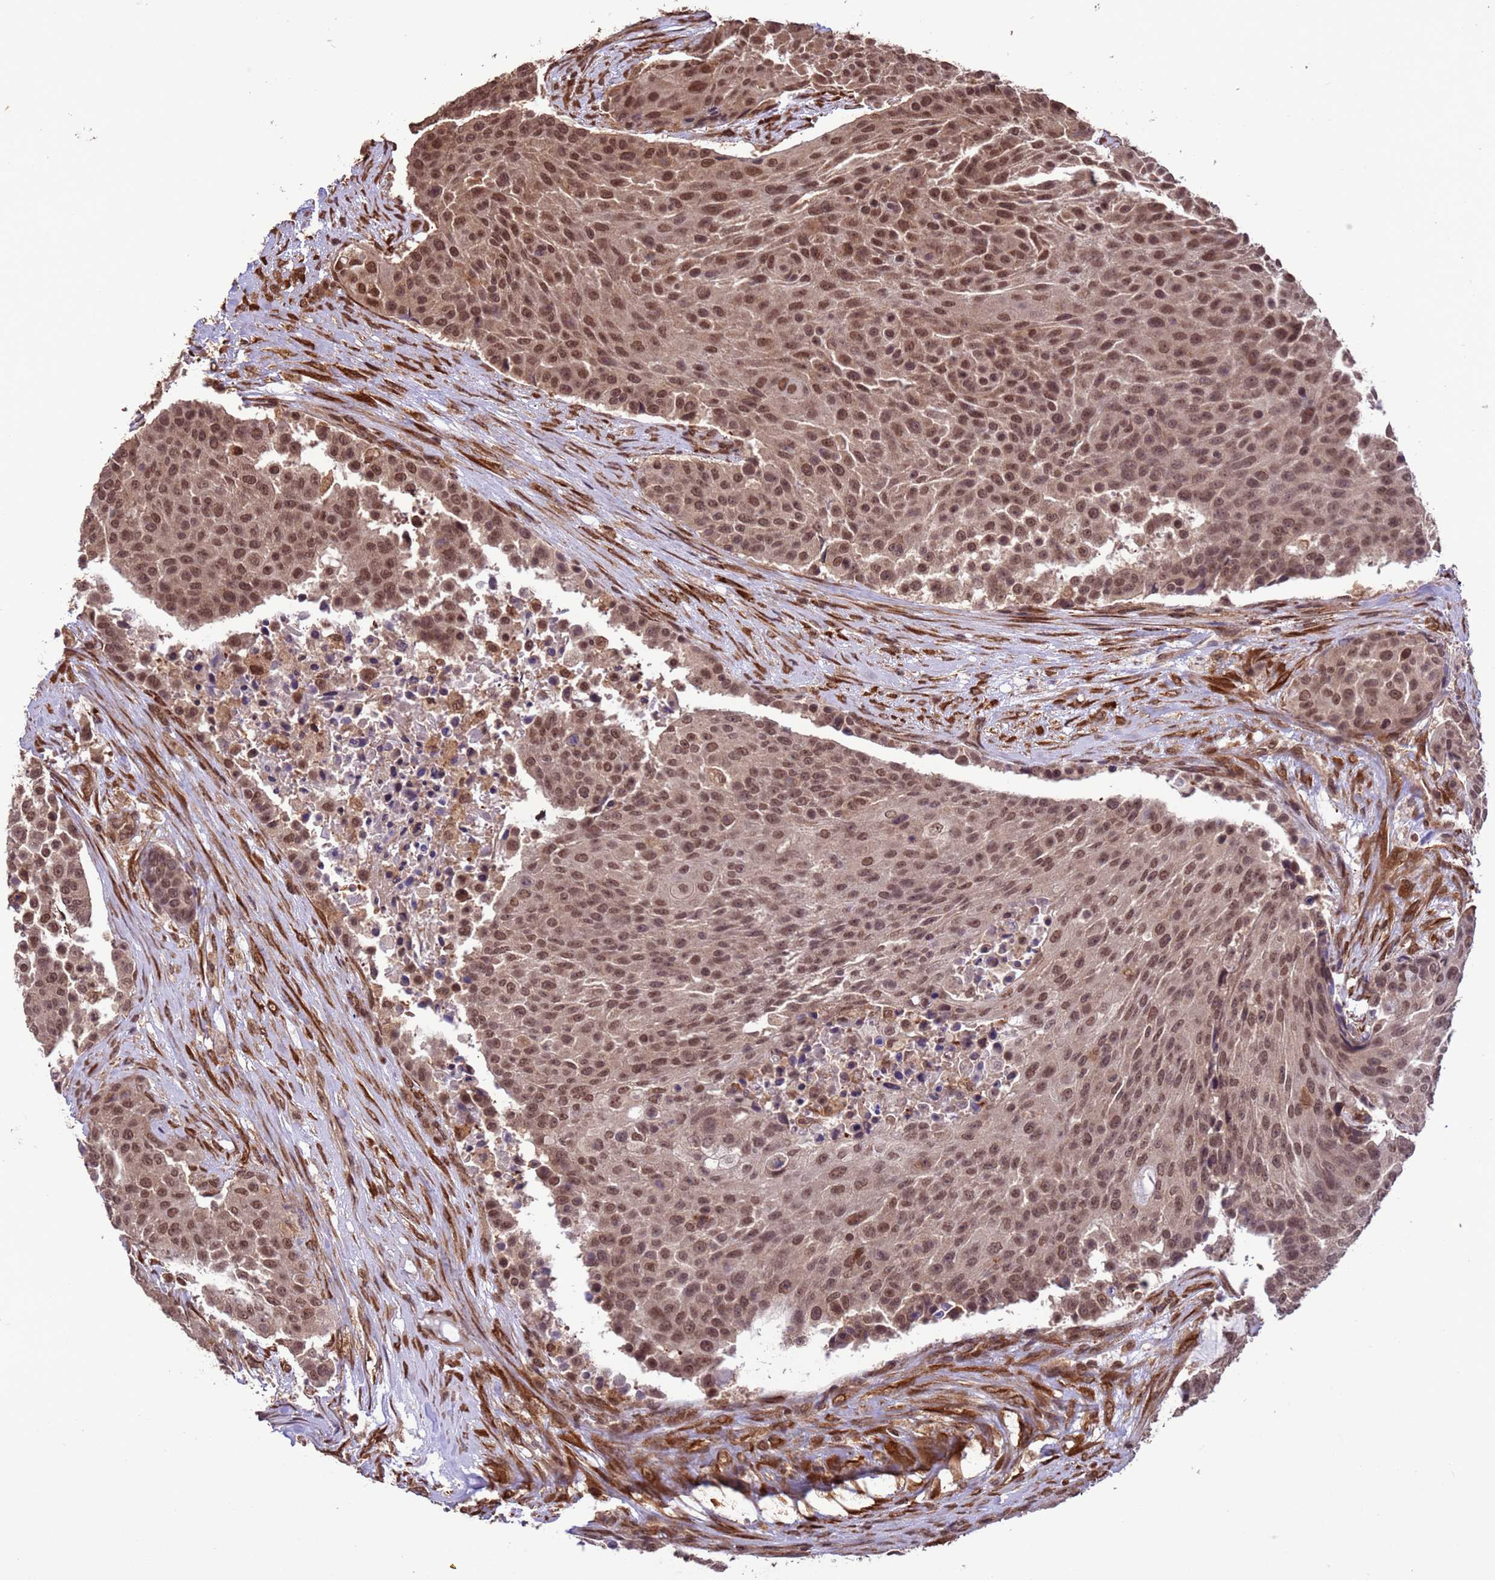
{"staining": {"intensity": "moderate", "quantity": ">75%", "location": "nuclear"}, "tissue": "urothelial cancer", "cell_type": "Tumor cells", "image_type": "cancer", "snomed": [{"axis": "morphology", "description": "Urothelial carcinoma, High grade"}, {"axis": "topography", "description": "Urinary bladder"}], "caption": "A medium amount of moderate nuclear expression is present in approximately >75% of tumor cells in urothelial cancer tissue.", "gene": "VSTM4", "patient": {"sex": "female", "age": 63}}